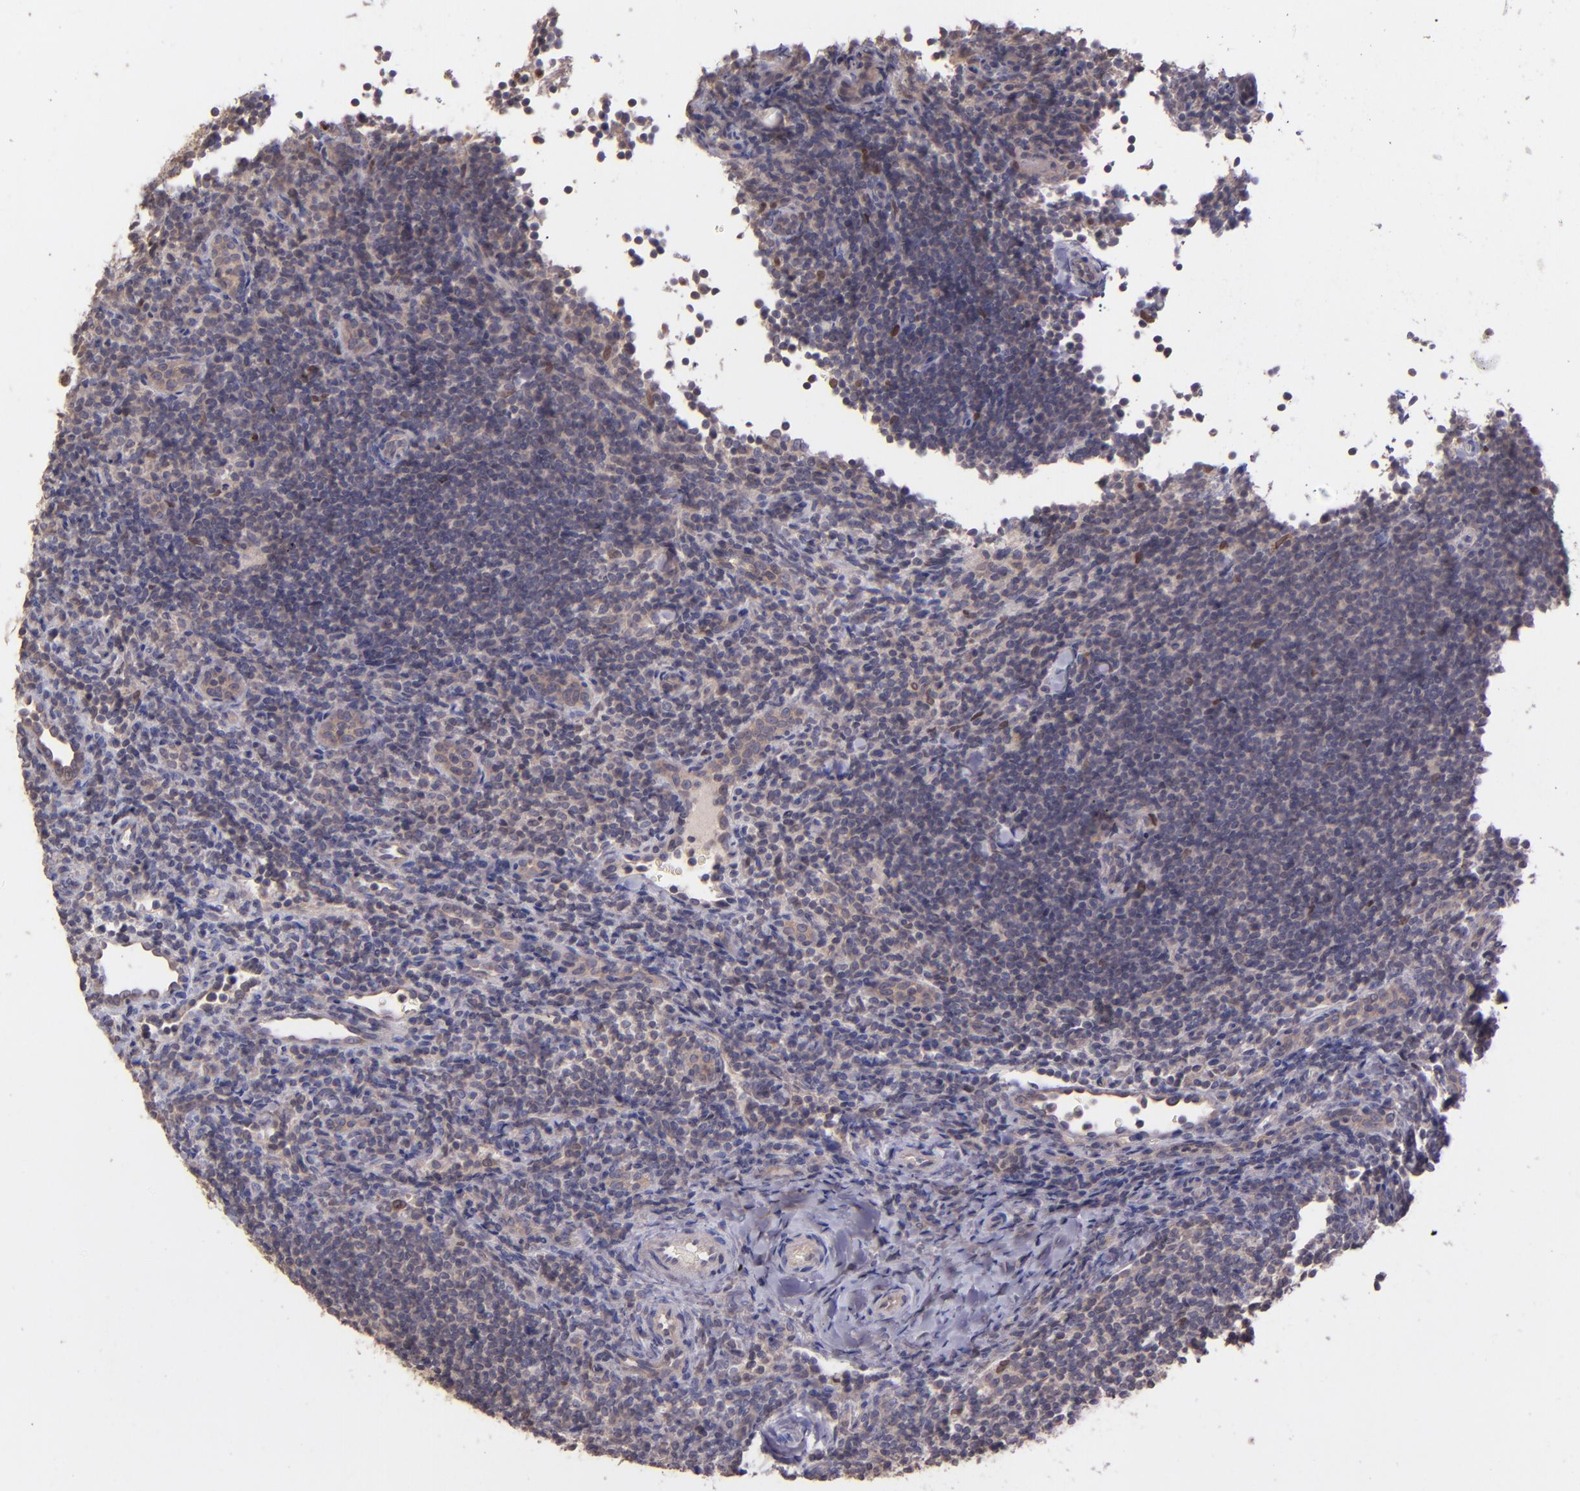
{"staining": {"intensity": "weak", "quantity": "<25%", "location": "cytoplasmic/membranous"}, "tissue": "lymphoma", "cell_type": "Tumor cells", "image_type": "cancer", "snomed": [{"axis": "morphology", "description": "Malignant lymphoma, non-Hodgkin's type, Low grade"}, {"axis": "topography", "description": "Lymph node"}], "caption": "DAB immunohistochemical staining of malignant lymphoma, non-Hodgkin's type (low-grade) displays no significant expression in tumor cells.", "gene": "NUP62CL", "patient": {"sex": "female", "age": 76}}